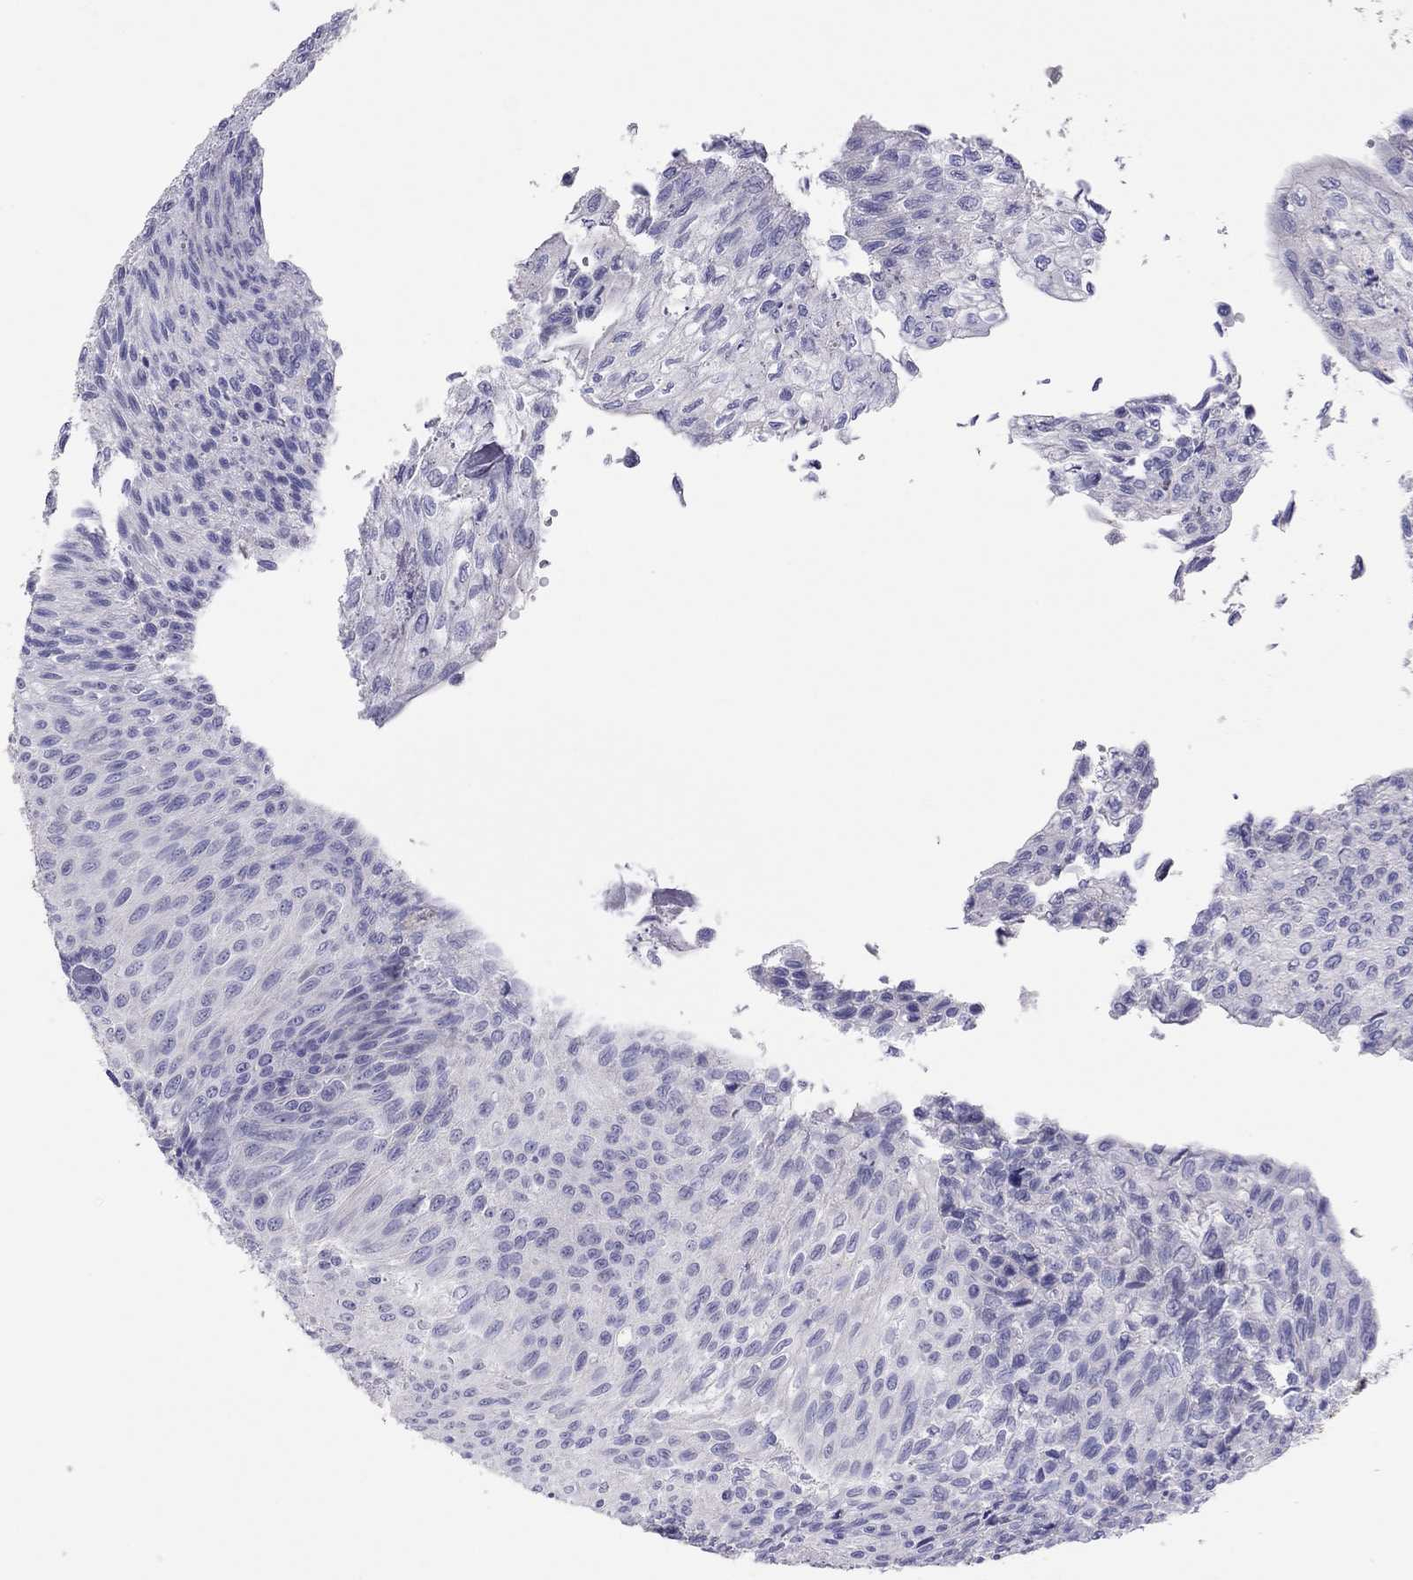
{"staining": {"intensity": "negative", "quantity": "none", "location": "none"}, "tissue": "urothelial cancer", "cell_type": "Tumor cells", "image_type": "cancer", "snomed": [{"axis": "morphology", "description": "Urothelial carcinoma, Low grade"}, {"axis": "topography", "description": "Ureter, NOS"}, {"axis": "topography", "description": "Urinary bladder"}], "caption": "Urothelial cancer stained for a protein using immunohistochemistry shows no staining tumor cells.", "gene": "CALHM1", "patient": {"sex": "male", "age": 78}}